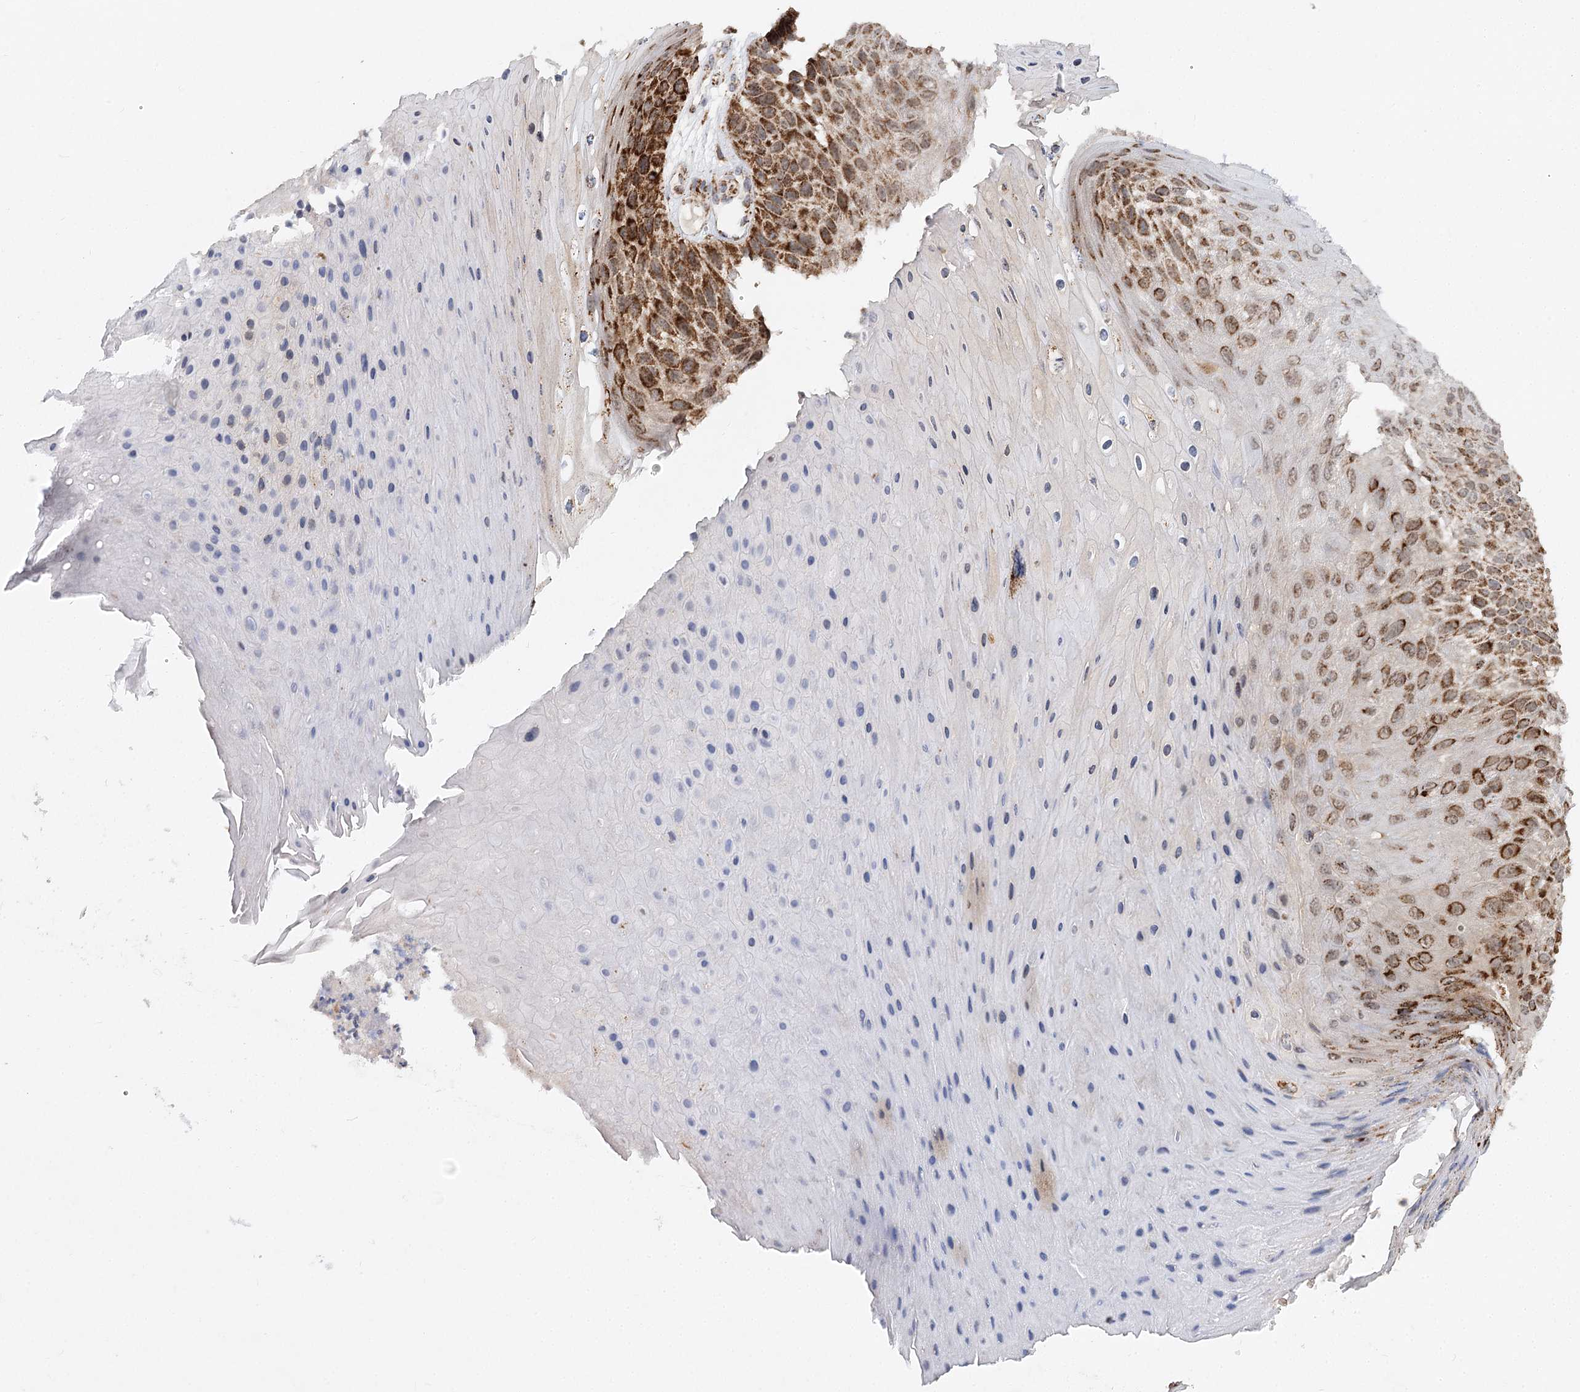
{"staining": {"intensity": "strong", "quantity": "25%-75%", "location": "cytoplasmic/membranous"}, "tissue": "skin cancer", "cell_type": "Tumor cells", "image_type": "cancer", "snomed": [{"axis": "morphology", "description": "Squamous cell carcinoma, NOS"}, {"axis": "topography", "description": "Skin"}], "caption": "A brown stain shows strong cytoplasmic/membranous staining of a protein in skin cancer tumor cells. The staining was performed using DAB (3,3'-diaminobenzidine), with brown indicating positive protein expression. Nuclei are stained blue with hematoxylin.", "gene": "TAS1R1", "patient": {"sex": "female", "age": 88}}